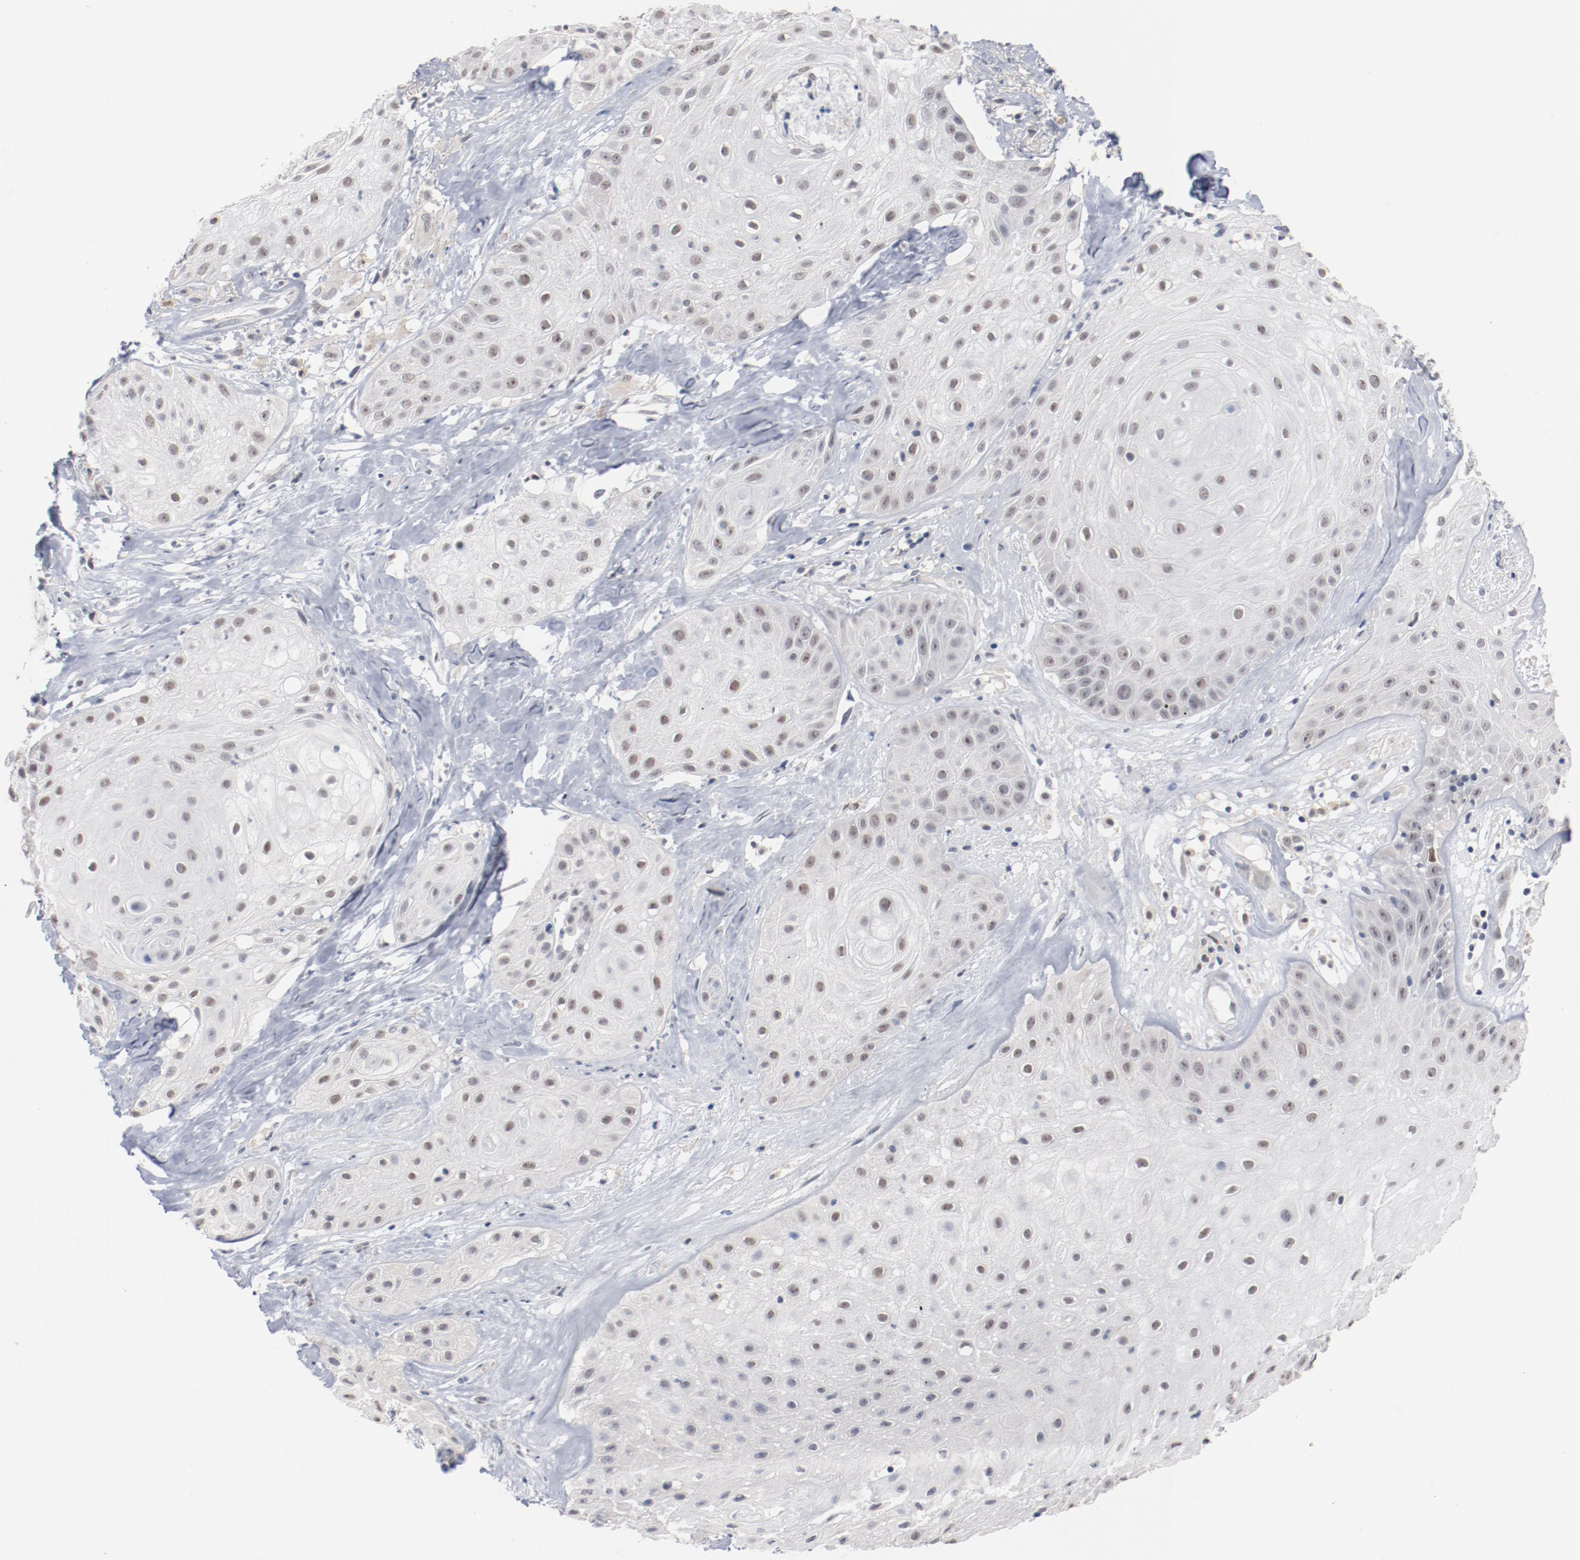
{"staining": {"intensity": "weak", "quantity": "25%-75%", "location": "nuclear"}, "tissue": "skin cancer", "cell_type": "Tumor cells", "image_type": "cancer", "snomed": [{"axis": "morphology", "description": "Squamous cell carcinoma, NOS"}, {"axis": "topography", "description": "Skin"}], "caption": "This is an image of IHC staining of skin squamous cell carcinoma, which shows weak positivity in the nuclear of tumor cells.", "gene": "ERICH1", "patient": {"sex": "male", "age": 65}}